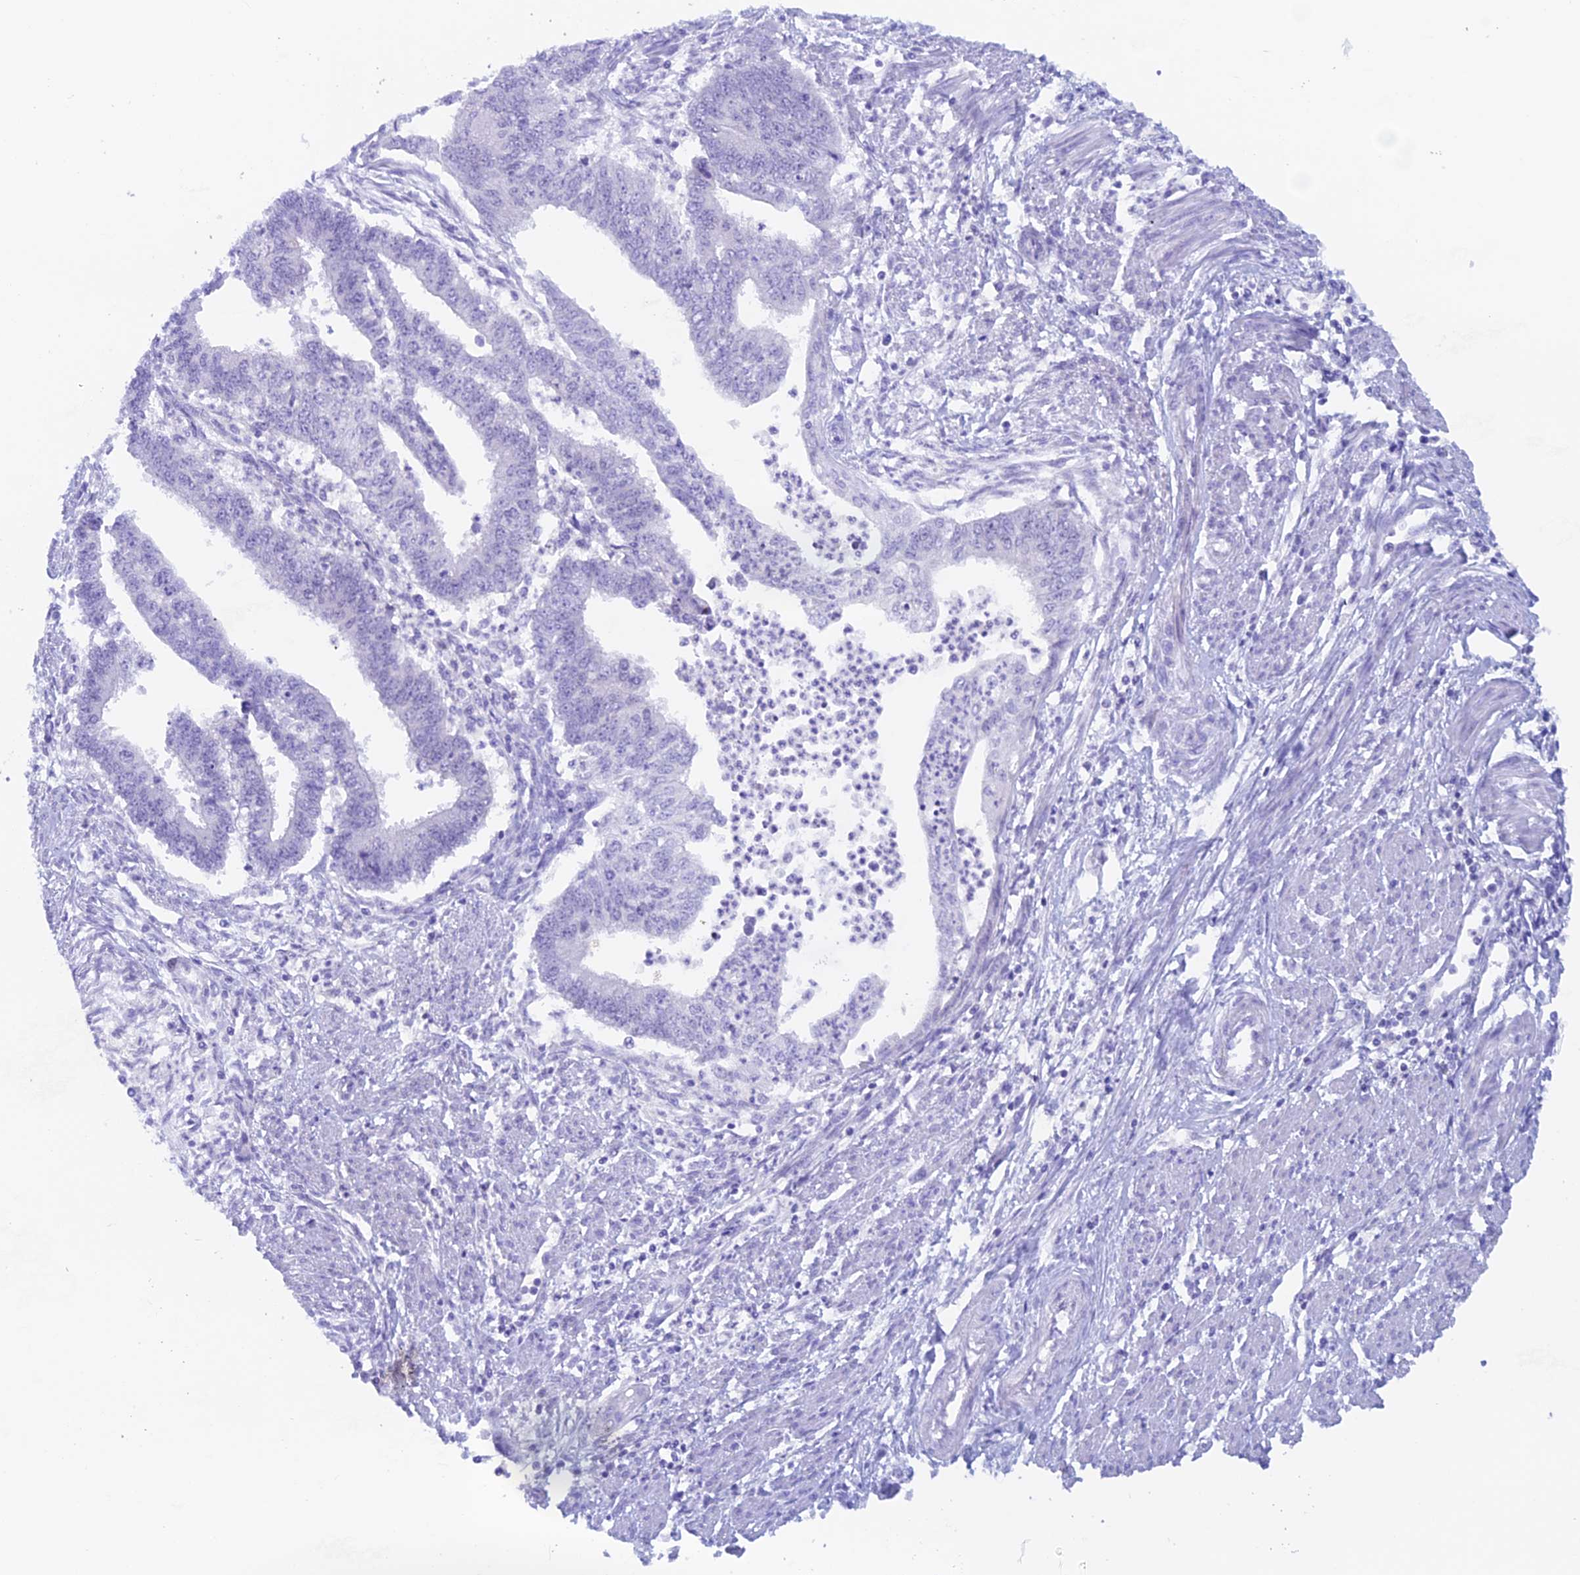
{"staining": {"intensity": "negative", "quantity": "none", "location": "none"}, "tissue": "endometrial cancer", "cell_type": "Tumor cells", "image_type": "cancer", "snomed": [{"axis": "morphology", "description": "Adenocarcinoma, NOS"}, {"axis": "topography", "description": "Endometrium"}], "caption": "This is an immunohistochemistry (IHC) image of human endometrial adenocarcinoma. There is no expression in tumor cells.", "gene": "PSMC3IP", "patient": {"sex": "female", "age": 73}}